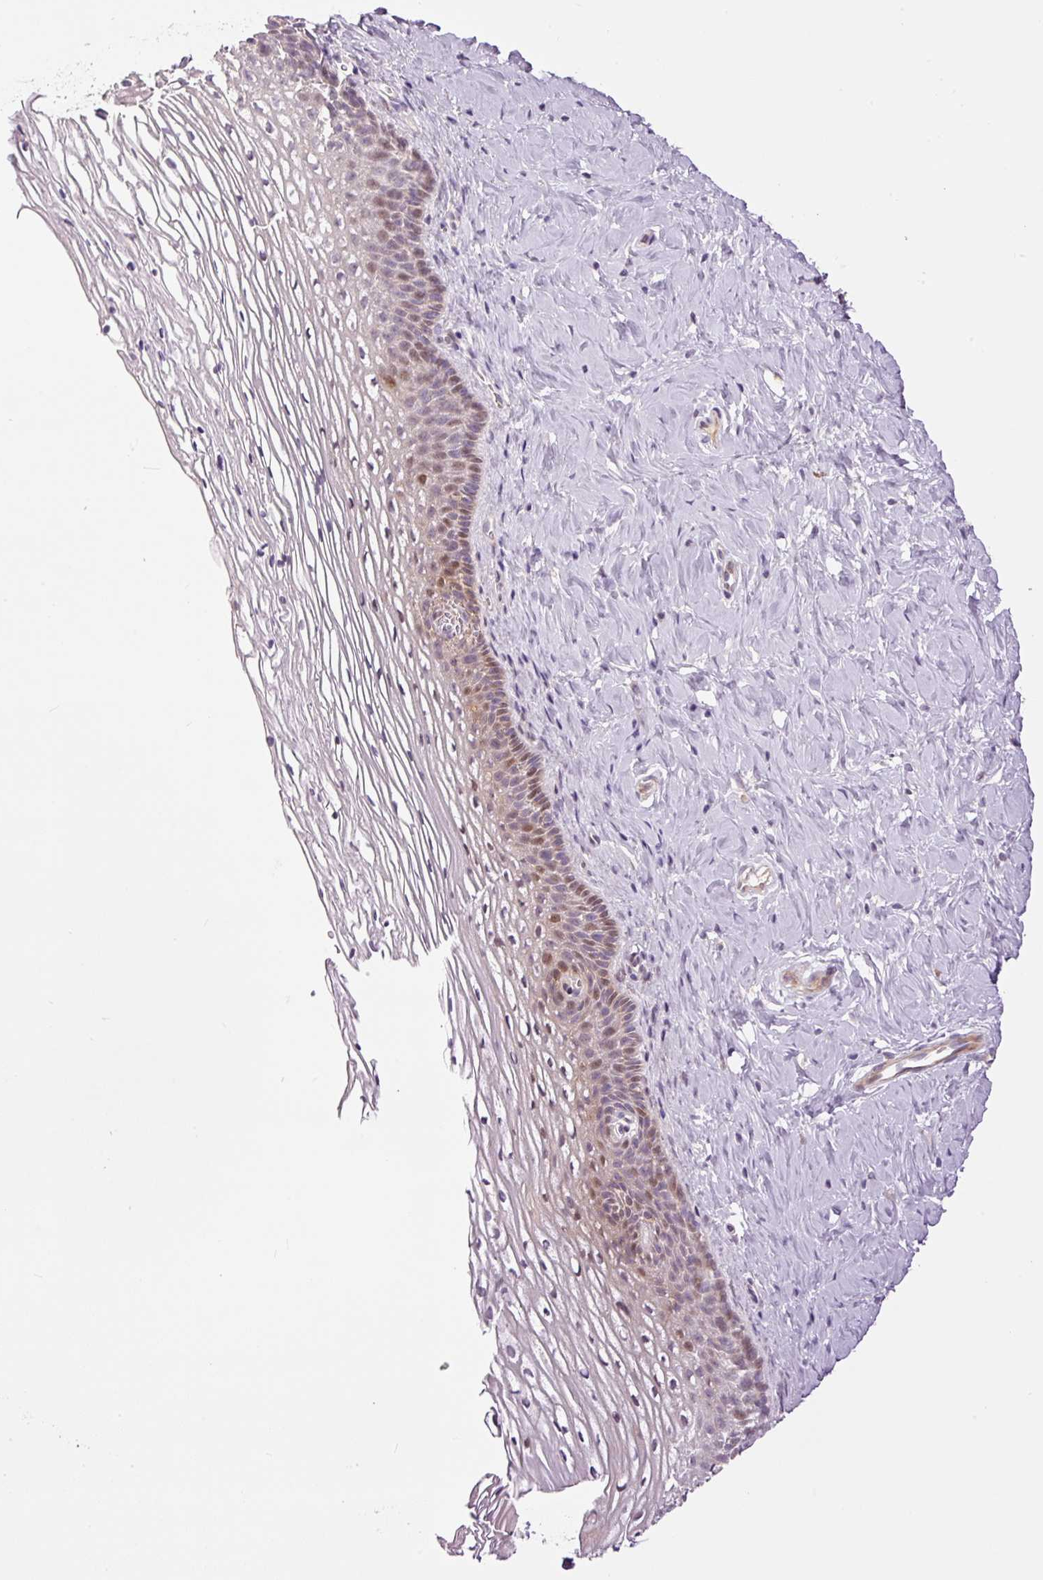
{"staining": {"intensity": "weak", "quantity": "<25%", "location": "cytoplasmic/membranous"}, "tissue": "cervix", "cell_type": "Glandular cells", "image_type": "normal", "snomed": [{"axis": "morphology", "description": "Normal tissue, NOS"}, {"axis": "topography", "description": "Cervix"}], "caption": "The image shows no significant expression in glandular cells of cervix. (Immunohistochemistry, brightfield microscopy, high magnification).", "gene": "SLC29A3", "patient": {"sex": "female", "age": 36}}